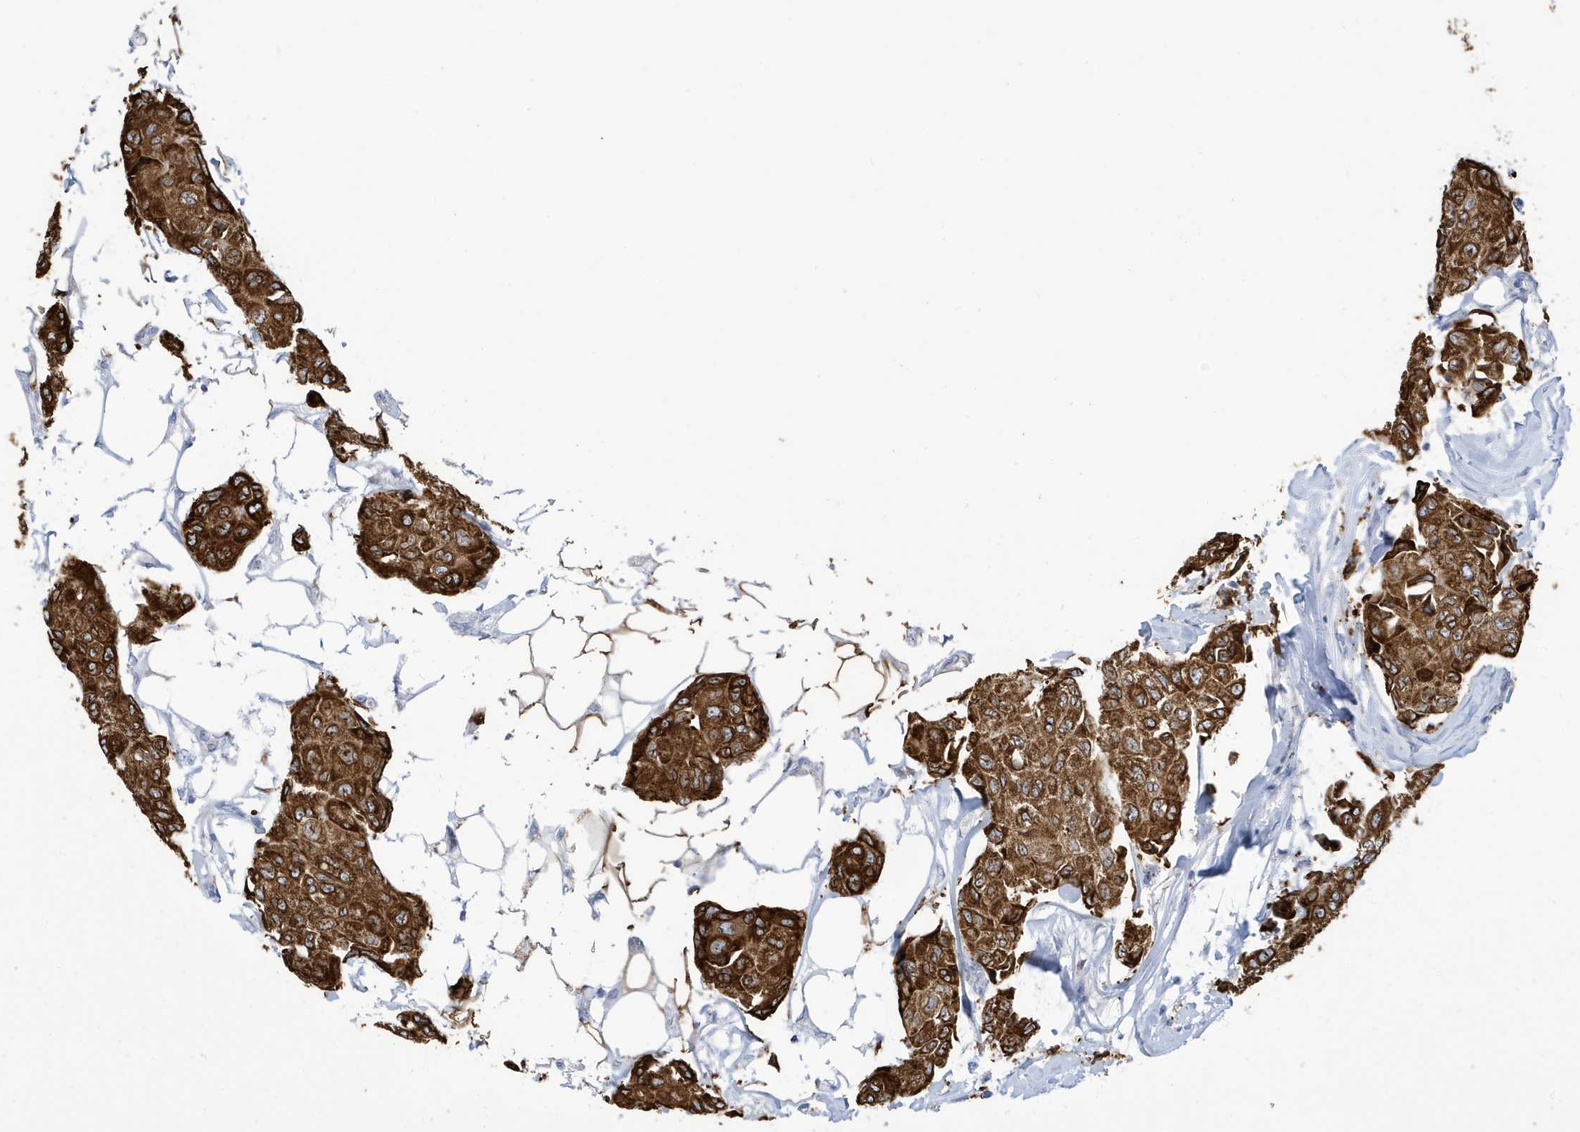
{"staining": {"intensity": "strong", "quantity": ">75%", "location": "cytoplasmic/membranous"}, "tissue": "breast cancer", "cell_type": "Tumor cells", "image_type": "cancer", "snomed": [{"axis": "morphology", "description": "Duct carcinoma"}, {"axis": "topography", "description": "Breast"}], "caption": "Immunohistochemical staining of human breast invasive ductal carcinoma shows strong cytoplasmic/membranous protein expression in approximately >75% of tumor cells.", "gene": "SEMA3F", "patient": {"sex": "female", "age": 80}}